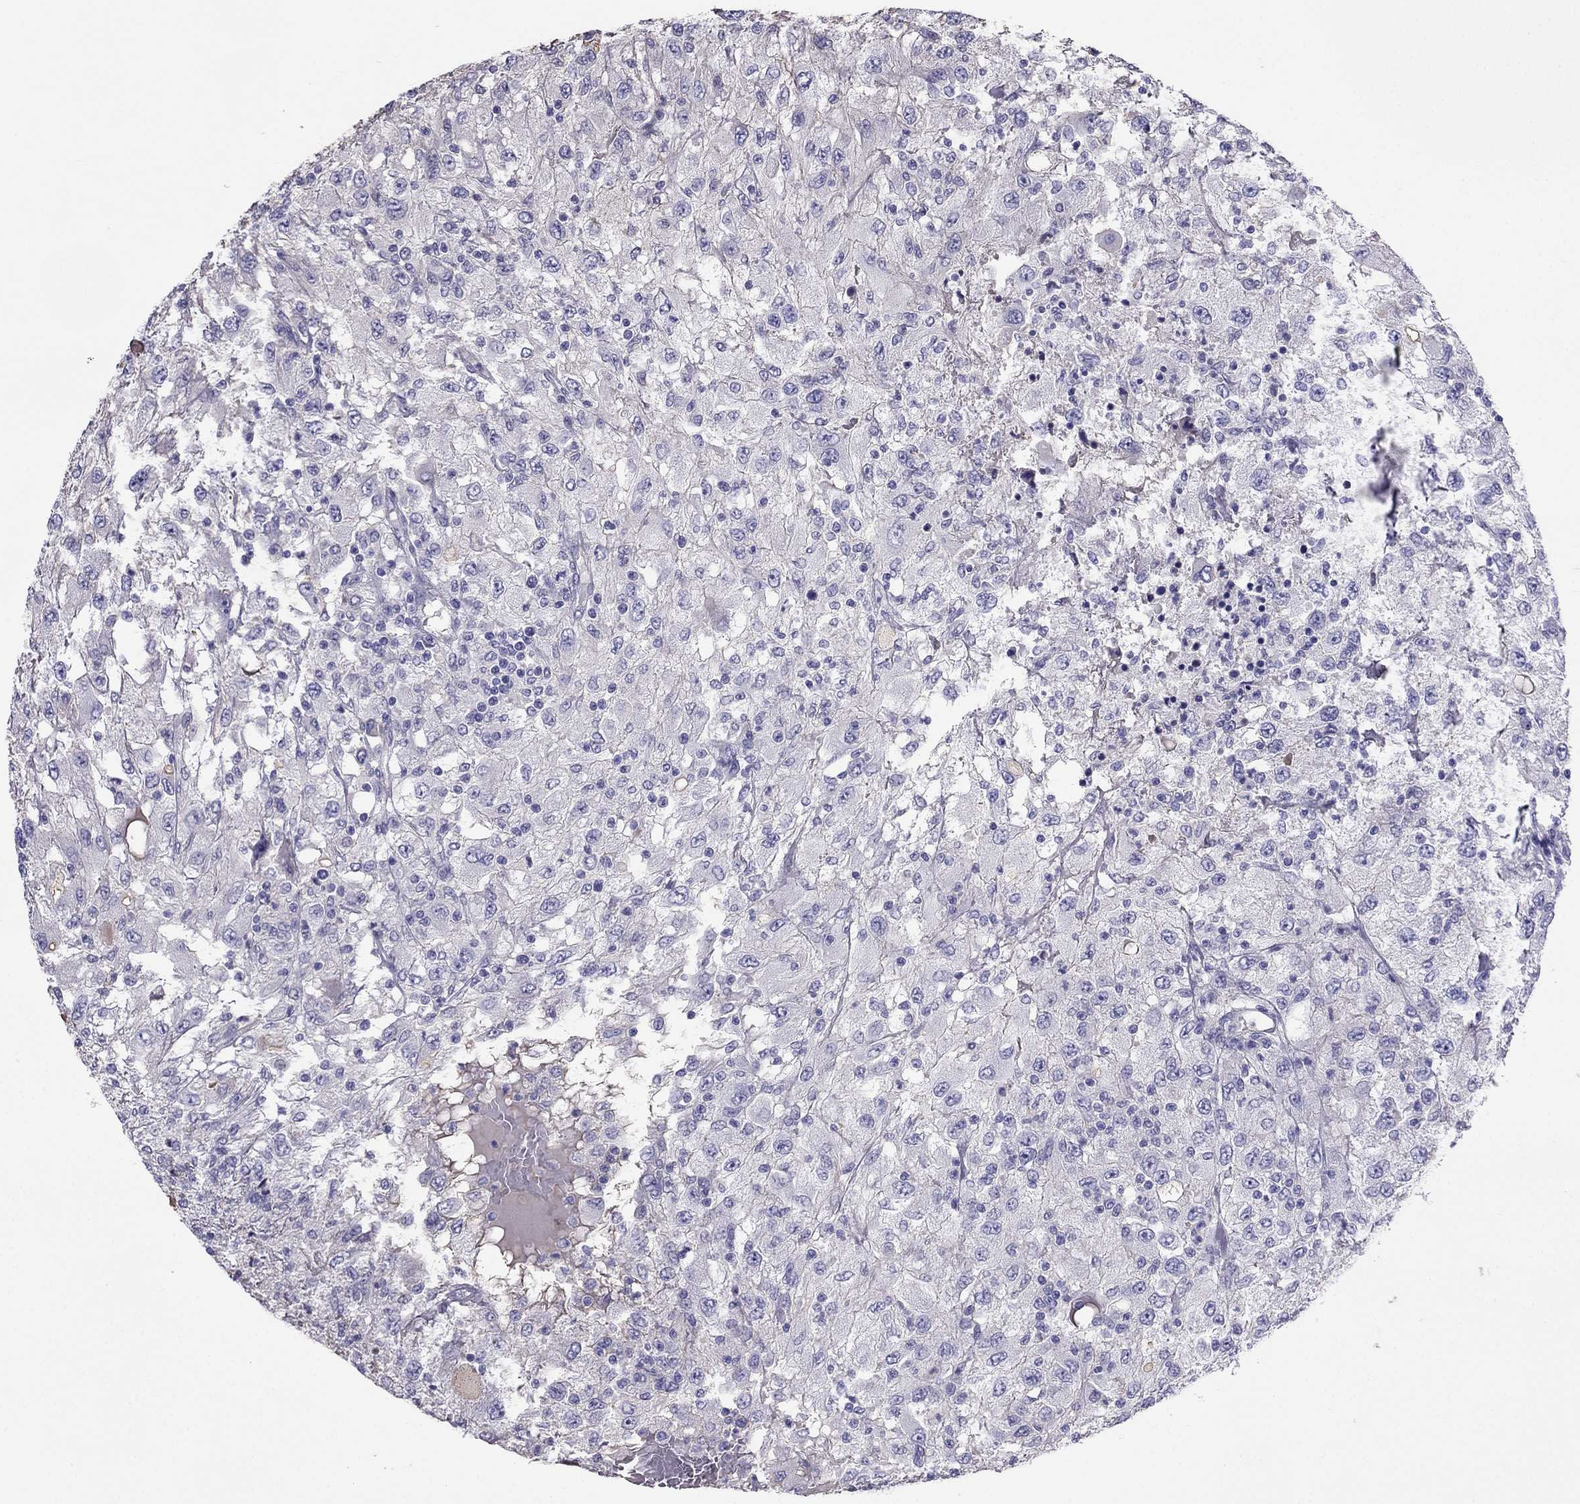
{"staining": {"intensity": "negative", "quantity": "none", "location": "none"}, "tissue": "renal cancer", "cell_type": "Tumor cells", "image_type": "cancer", "snomed": [{"axis": "morphology", "description": "Adenocarcinoma, NOS"}, {"axis": "topography", "description": "Kidney"}], "caption": "Human adenocarcinoma (renal) stained for a protein using IHC demonstrates no positivity in tumor cells.", "gene": "TBC1D21", "patient": {"sex": "female", "age": 67}}